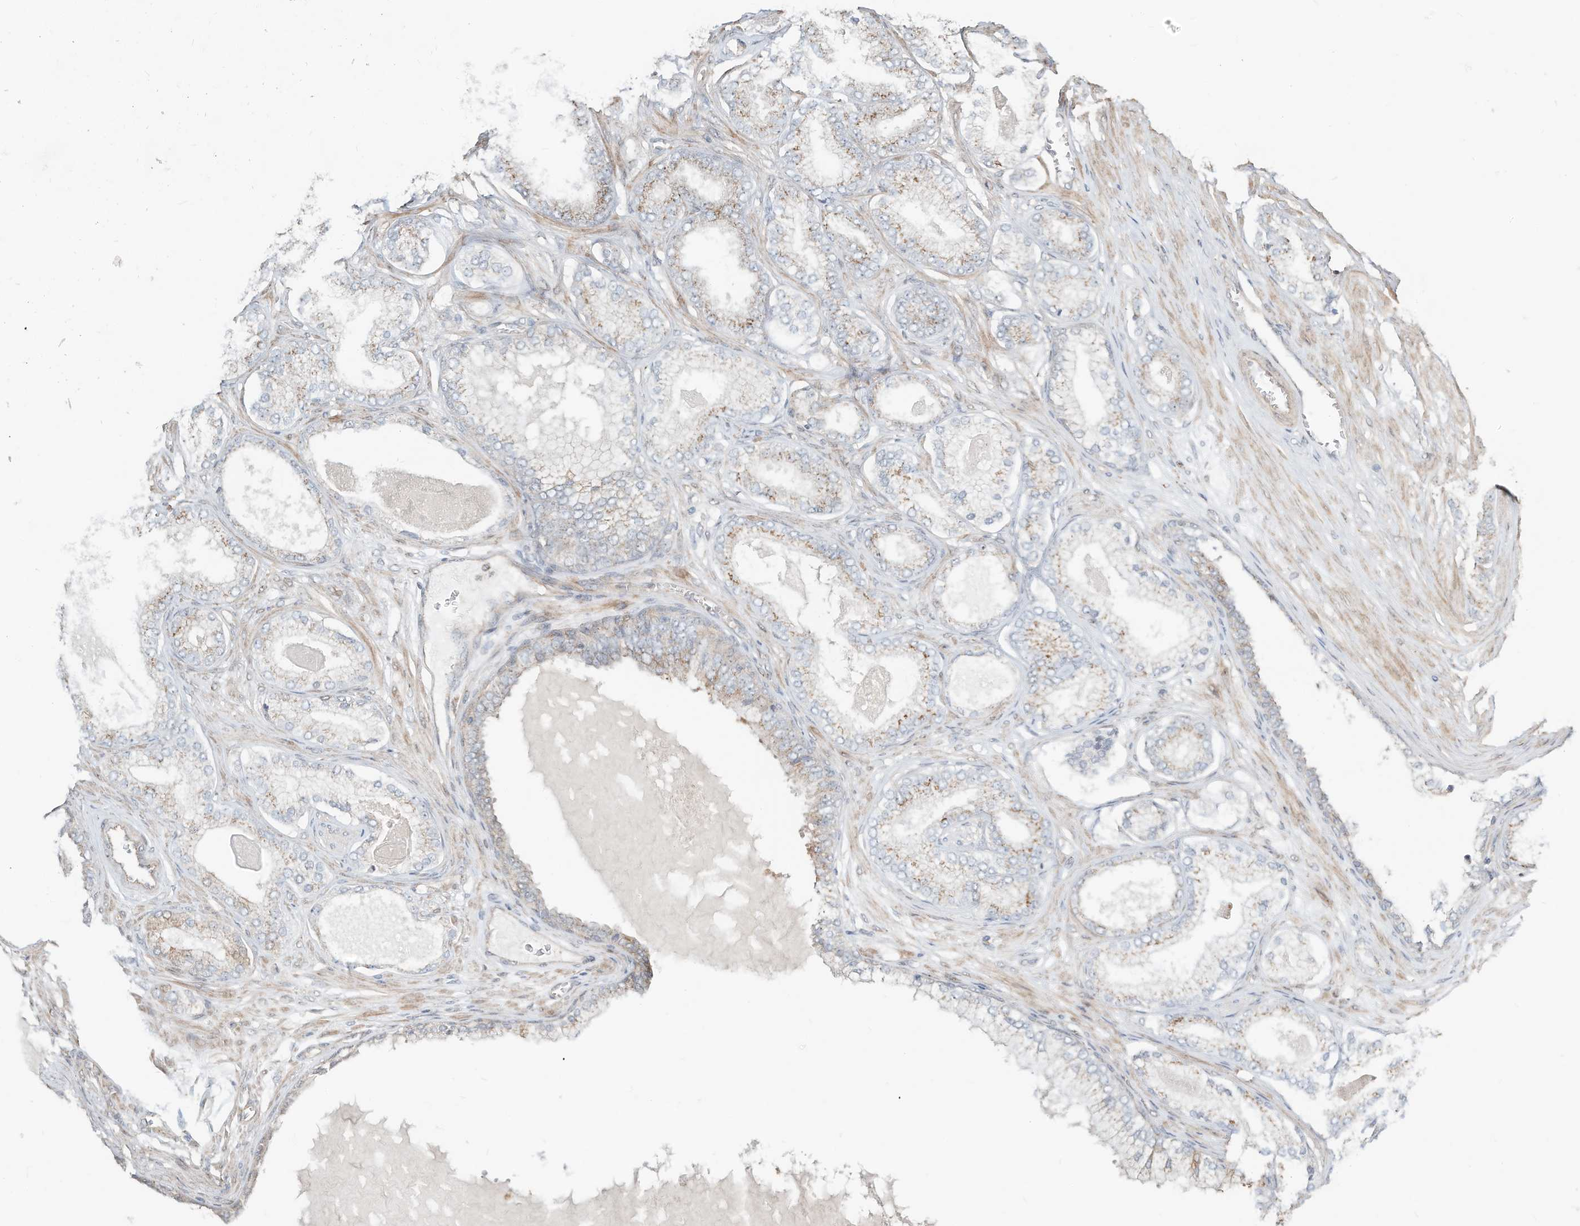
{"staining": {"intensity": "moderate", "quantity": "25%-75%", "location": "cytoplasmic/membranous"}, "tissue": "prostate cancer", "cell_type": "Tumor cells", "image_type": "cancer", "snomed": [{"axis": "morphology", "description": "Adenocarcinoma, Low grade"}, {"axis": "topography", "description": "Prostate"}], "caption": "The image shows staining of prostate cancer (adenocarcinoma (low-grade)), revealing moderate cytoplasmic/membranous protein staining (brown color) within tumor cells.", "gene": "CUX1", "patient": {"sex": "male", "age": 70}}